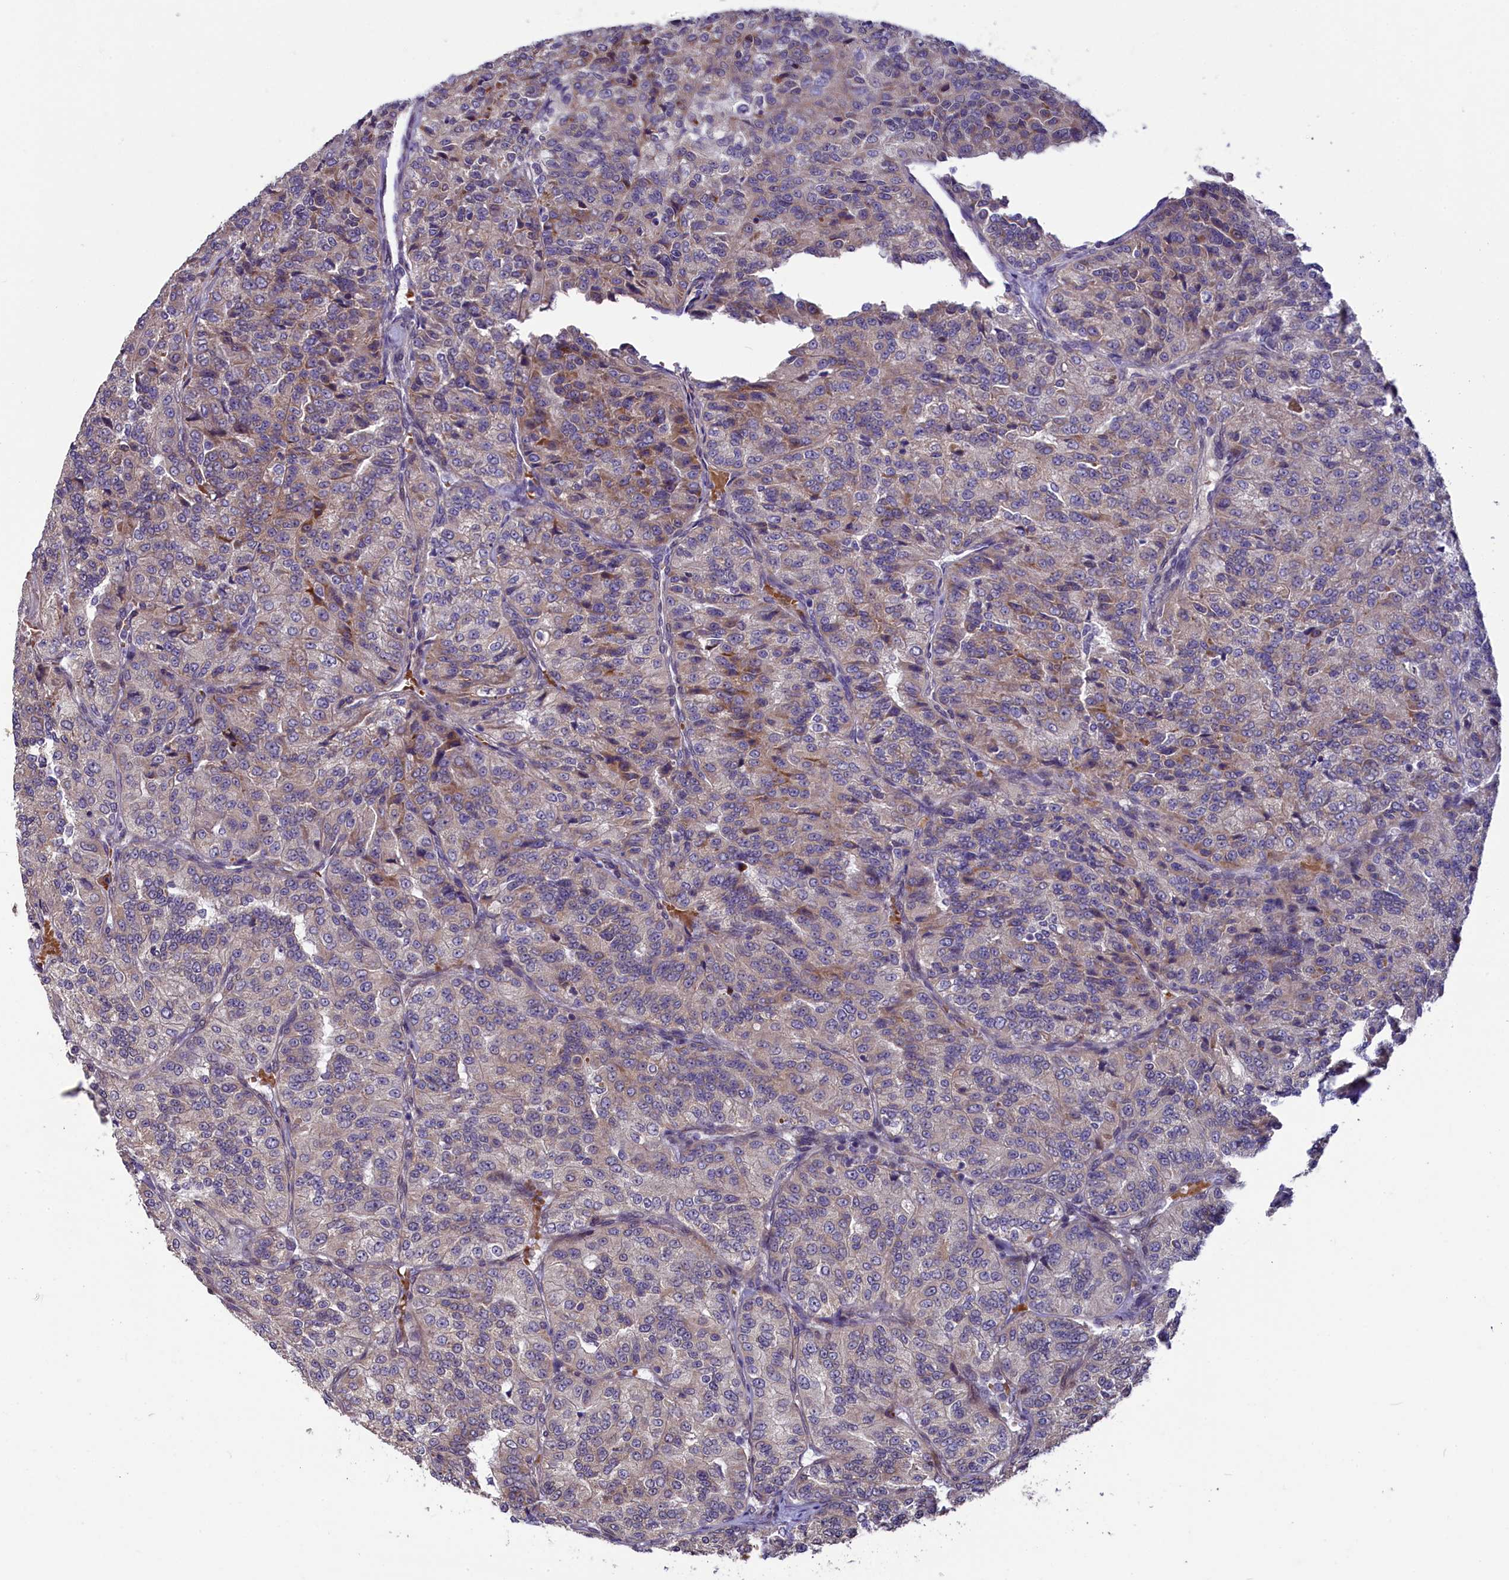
{"staining": {"intensity": "weak", "quantity": ">75%", "location": "cytoplasmic/membranous"}, "tissue": "renal cancer", "cell_type": "Tumor cells", "image_type": "cancer", "snomed": [{"axis": "morphology", "description": "Adenocarcinoma, NOS"}, {"axis": "topography", "description": "Kidney"}], "caption": "A brown stain labels weak cytoplasmic/membranous expression of a protein in human renal adenocarcinoma tumor cells.", "gene": "SLC39A6", "patient": {"sex": "female", "age": 63}}